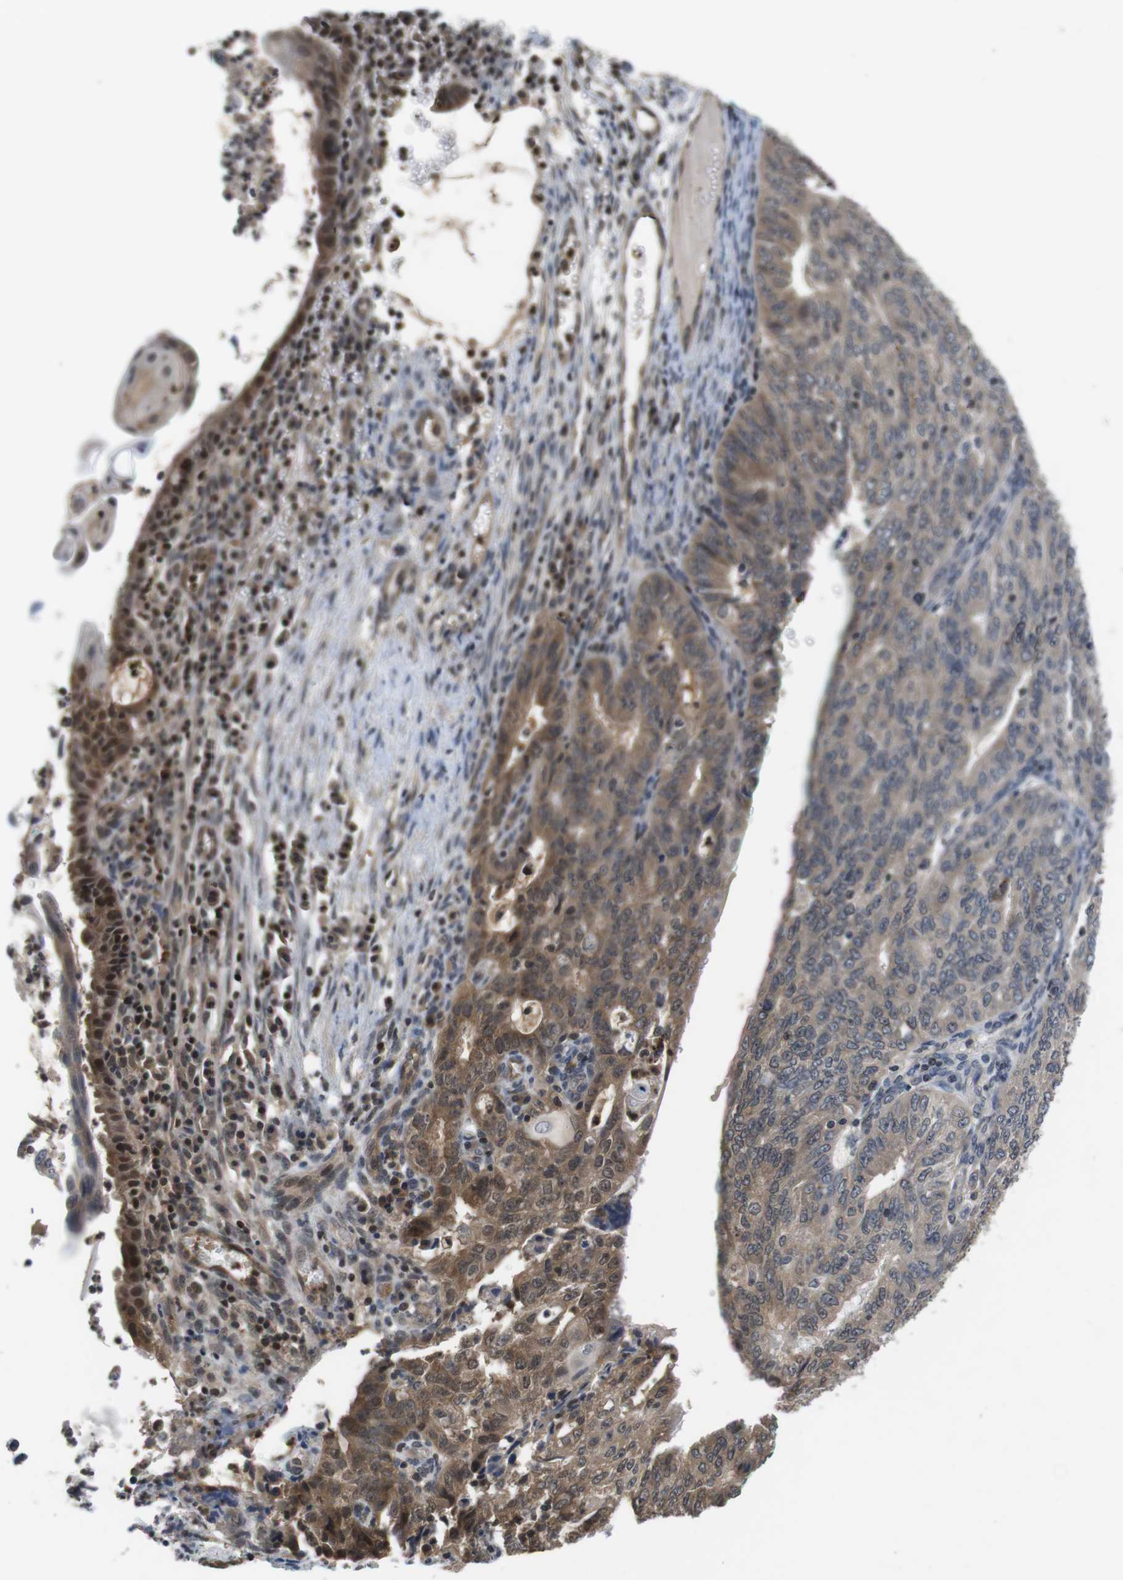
{"staining": {"intensity": "moderate", "quantity": ">75%", "location": "cytoplasmic/membranous"}, "tissue": "endometrial cancer", "cell_type": "Tumor cells", "image_type": "cancer", "snomed": [{"axis": "morphology", "description": "Adenocarcinoma, NOS"}, {"axis": "topography", "description": "Endometrium"}], "caption": "High-magnification brightfield microscopy of adenocarcinoma (endometrial) stained with DAB (brown) and counterstained with hematoxylin (blue). tumor cells exhibit moderate cytoplasmic/membranous expression is identified in about>75% of cells.", "gene": "FADD", "patient": {"sex": "female", "age": 32}}